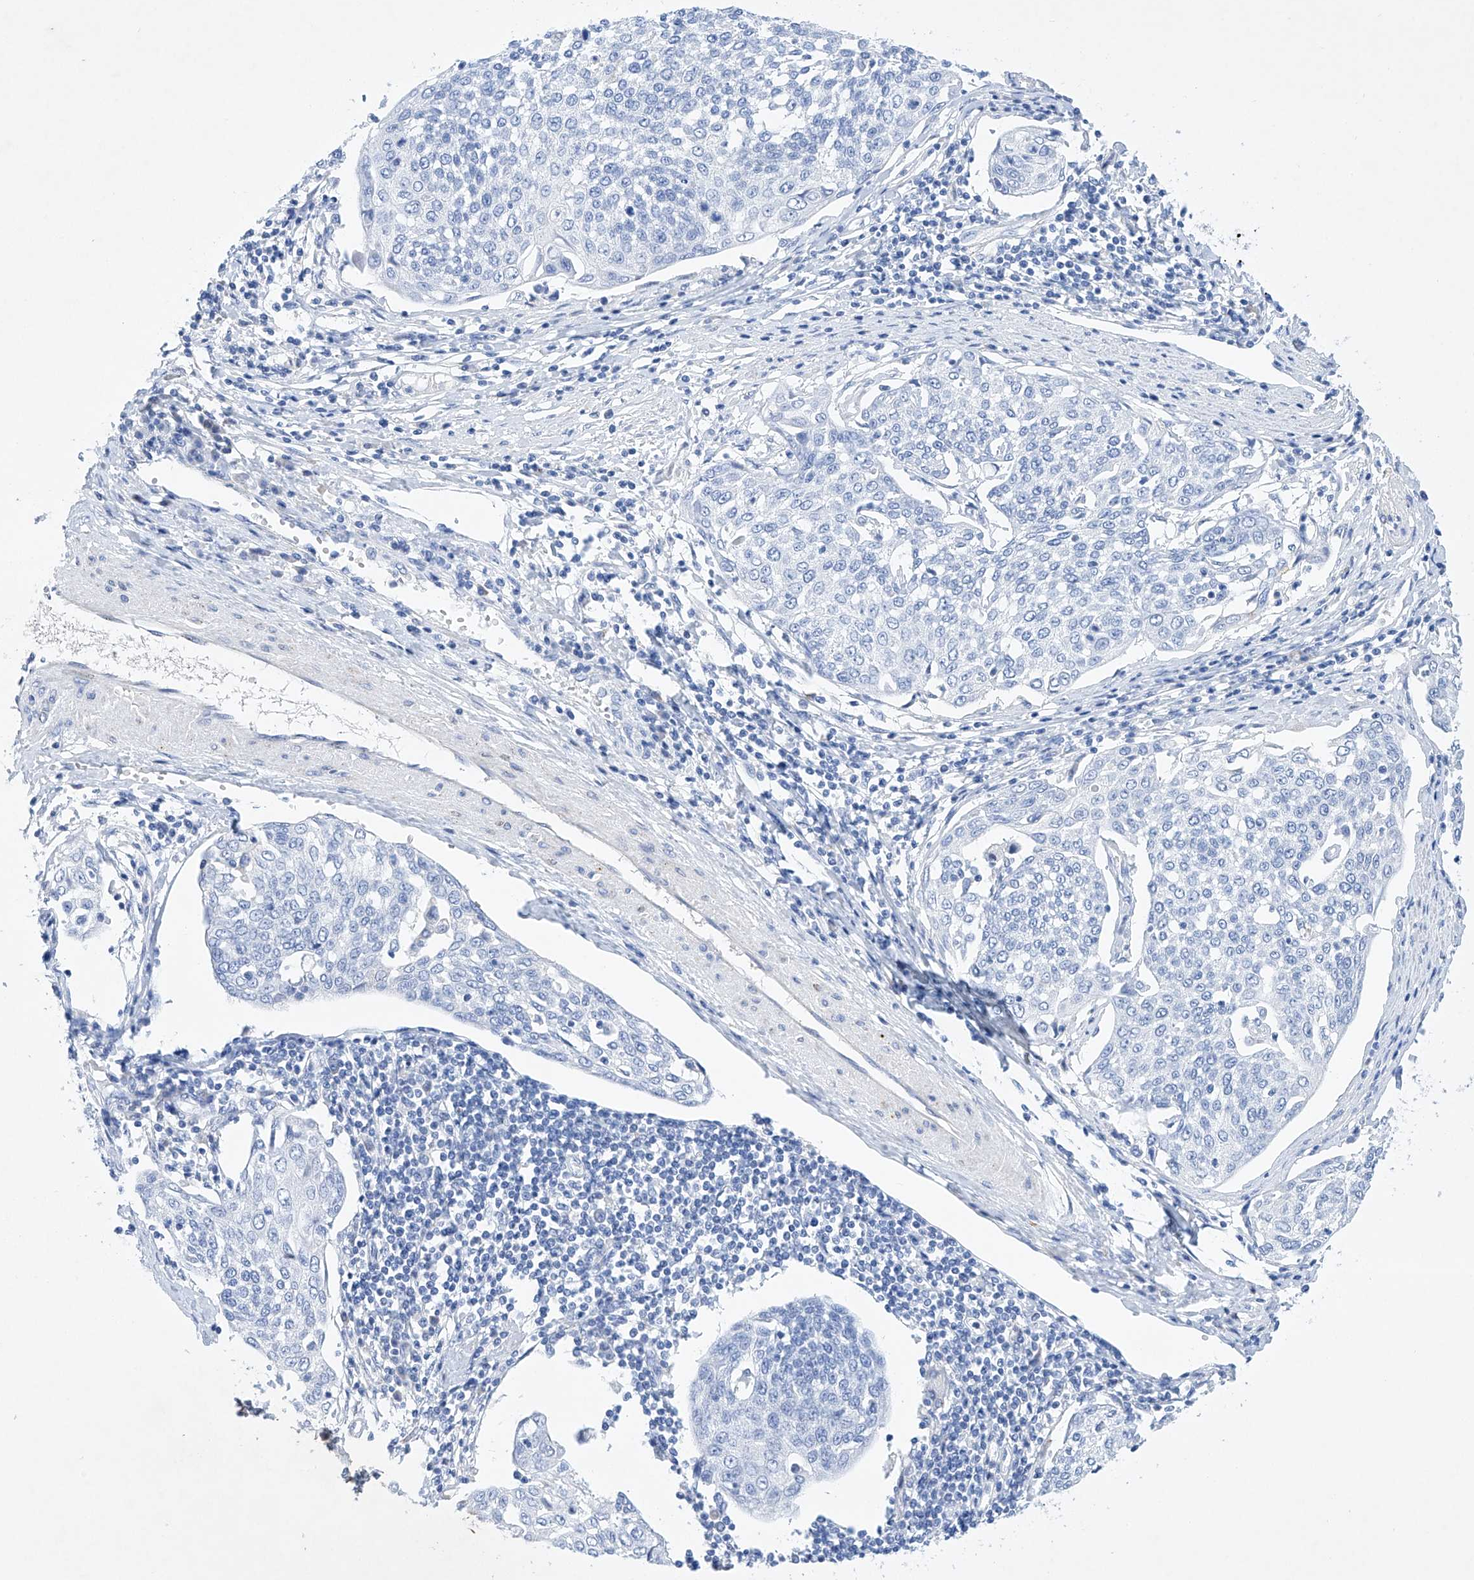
{"staining": {"intensity": "negative", "quantity": "none", "location": "none"}, "tissue": "cervical cancer", "cell_type": "Tumor cells", "image_type": "cancer", "snomed": [{"axis": "morphology", "description": "Squamous cell carcinoma, NOS"}, {"axis": "topography", "description": "Cervix"}], "caption": "A photomicrograph of human cervical cancer (squamous cell carcinoma) is negative for staining in tumor cells. (Stains: DAB IHC with hematoxylin counter stain, Microscopy: brightfield microscopy at high magnification).", "gene": "LURAP1", "patient": {"sex": "female", "age": 34}}